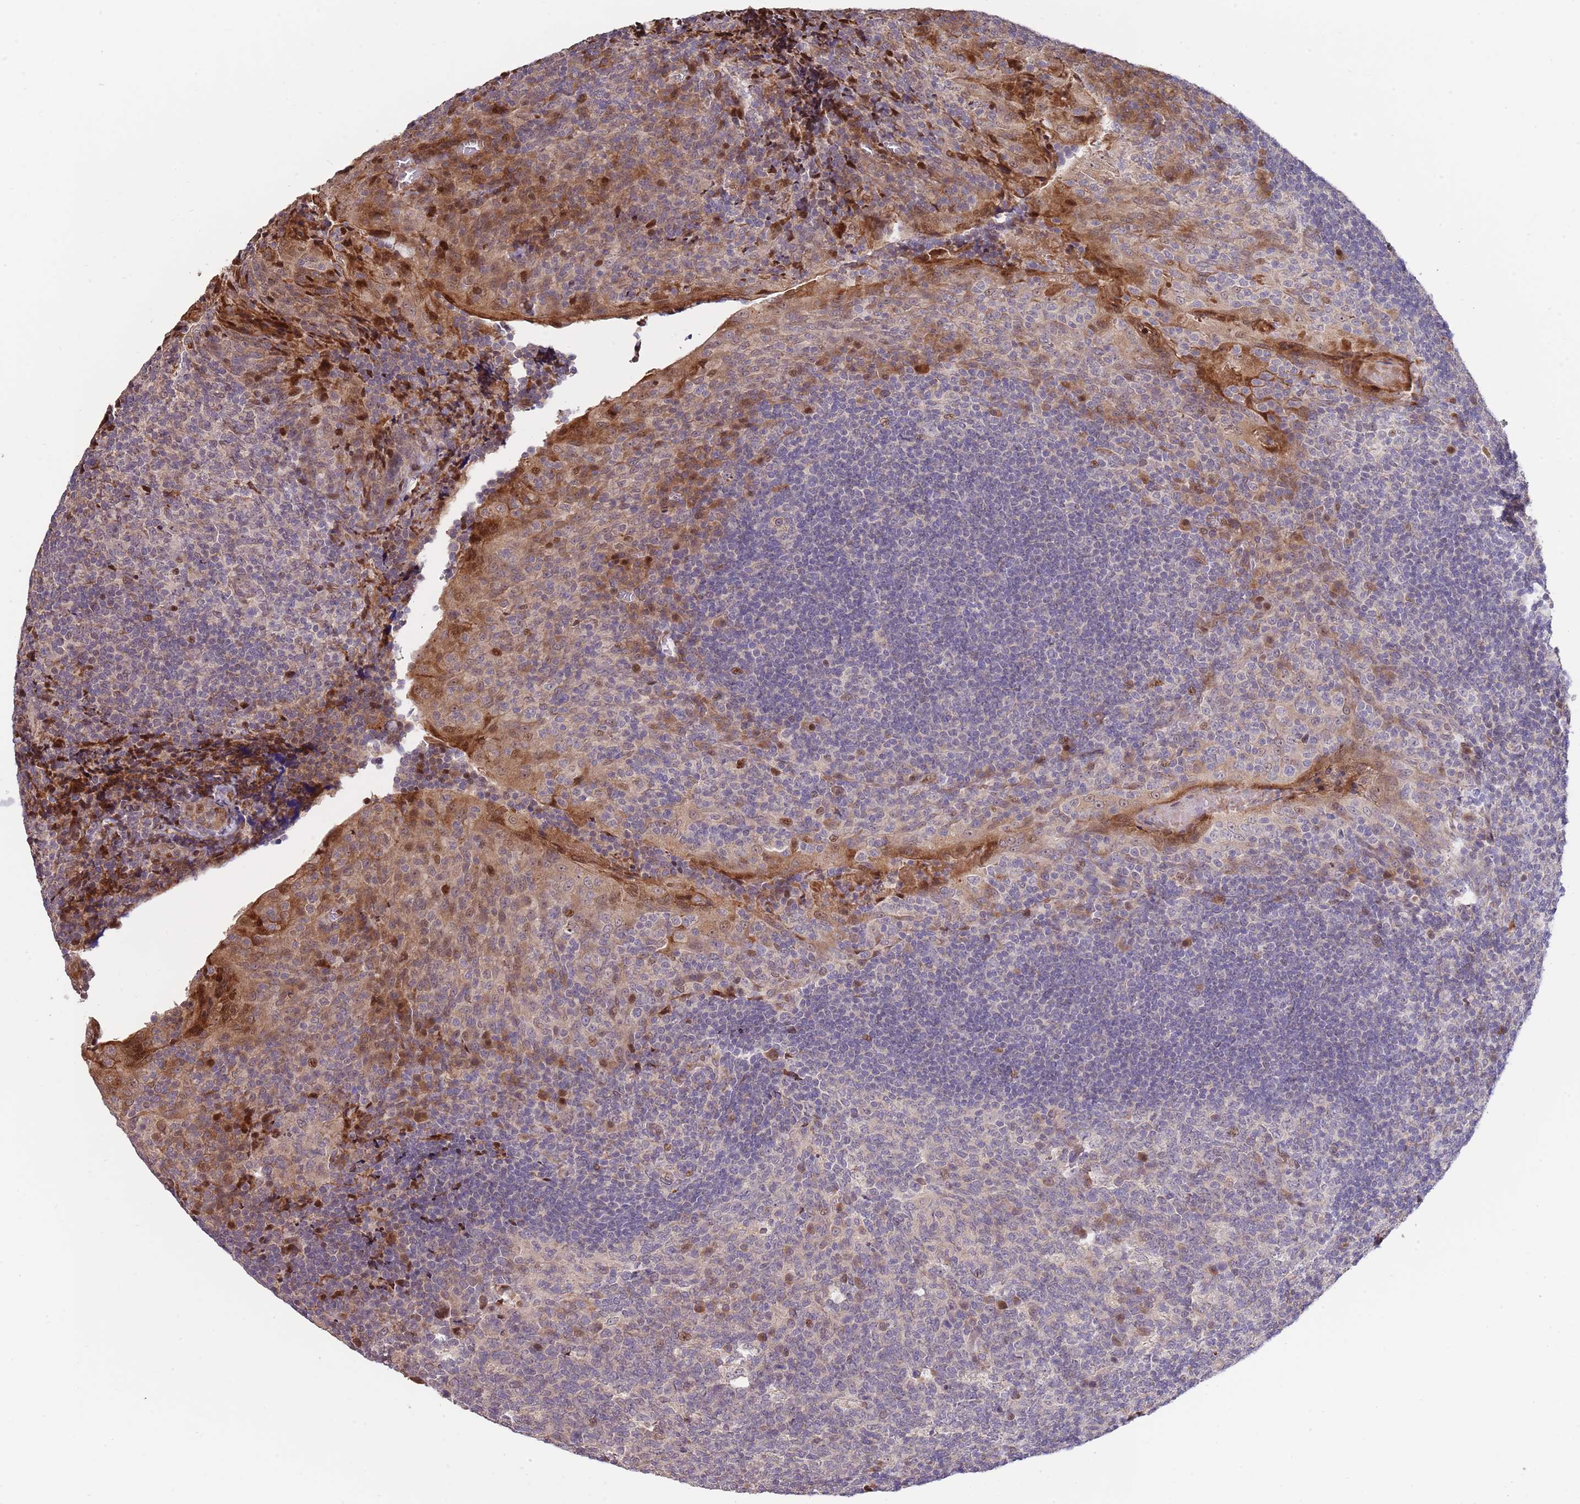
{"staining": {"intensity": "moderate", "quantity": "<25%", "location": "nuclear"}, "tissue": "tonsil", "cell_type": "Germinal center cells", "image_type": "normal", "snomed": [{"axis": "morphology", "description": "Normal tissue, NOS"}, {"axis": "topography", "description": "Tonsil"}], "caption": "A histopathology image showing moderate nuclear staining in approximately <25% of germinal center cells in unremarkable tonsil, as visualized by brown immunohistochemical staining.", "gene": "SYNDIG1L", "patient": {"sex": "male", "age": 17}}